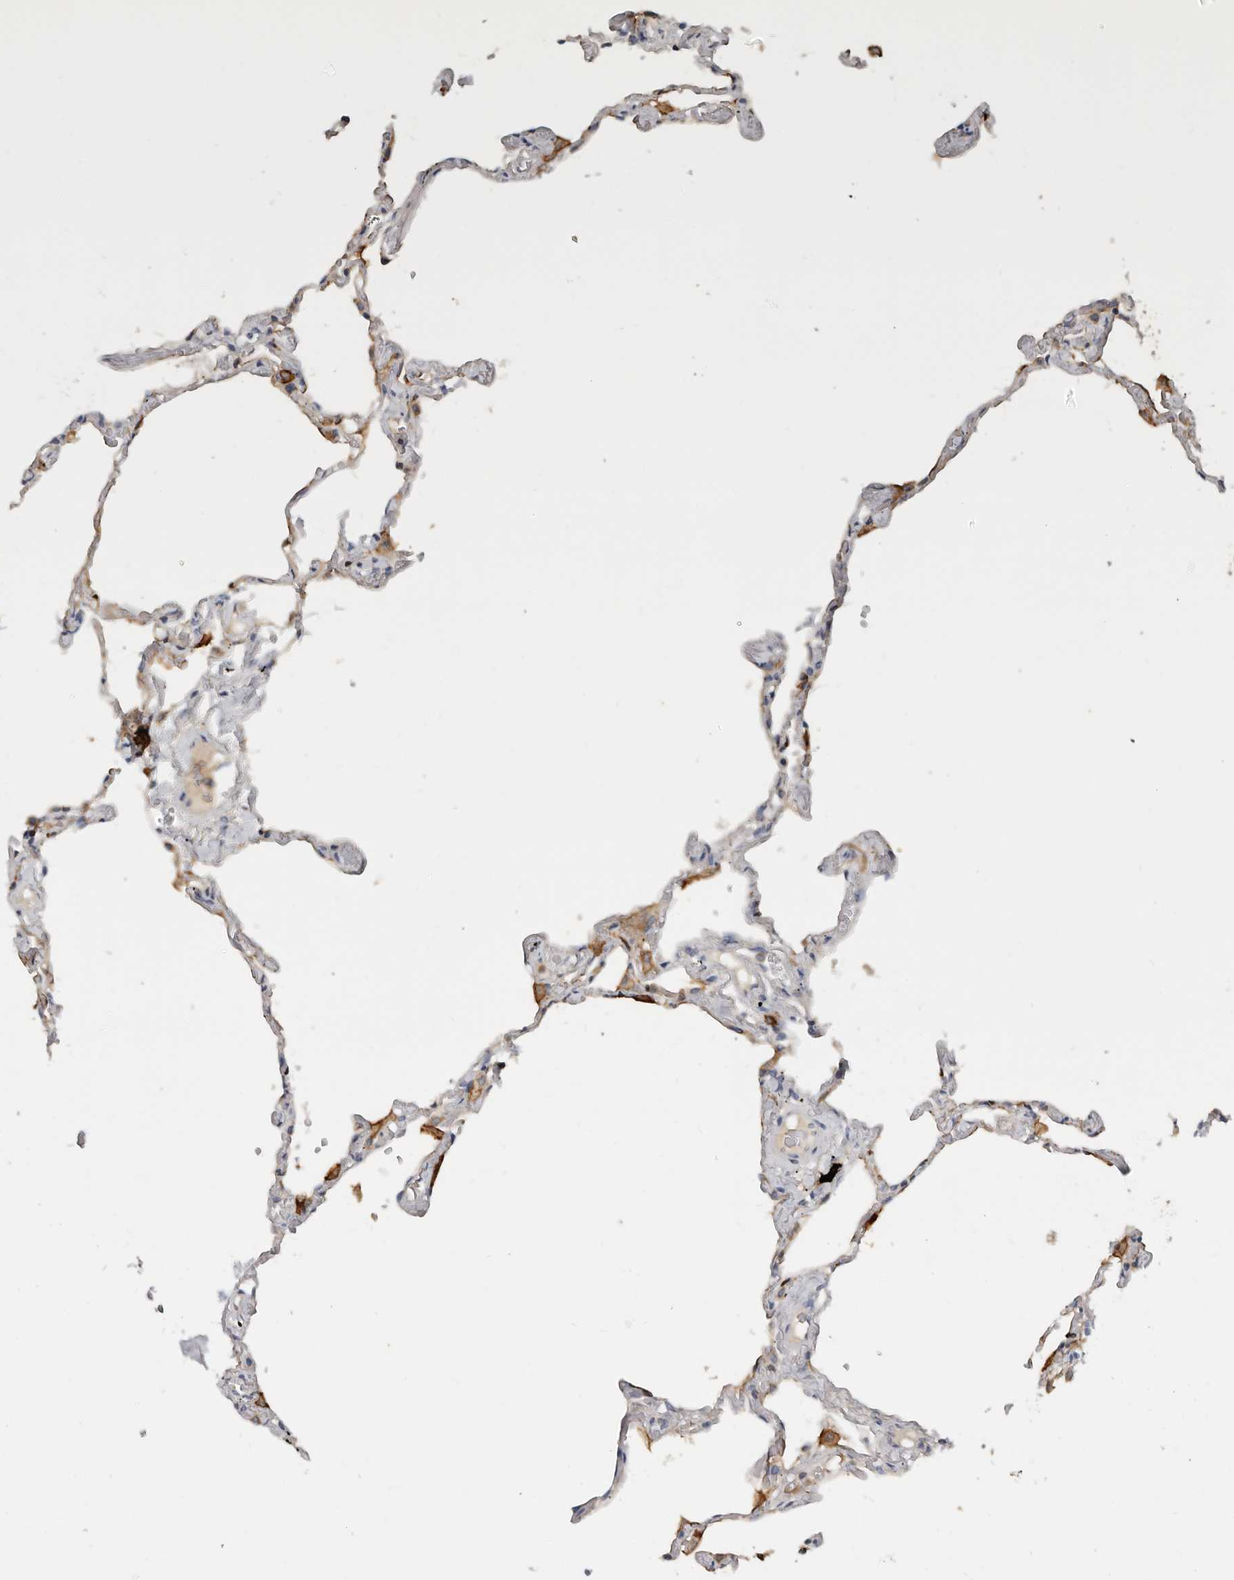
{"staining": {"intensity": "negative", "quantity": "none", "location": "none"}, "tissue": "lung", "cell_type": "Alveolar cells", "image_type": "normal", "snomed": [{"axis": "morphology", "description": "Normal tissue, NOS"}, {"axis": "topography", "description": "Lung"}], "caption": "IHC image of normal lung stained for a protein (brown), which displays no expression in alveolar cells.", "gene": "TFRC", "patient": {"sex": "female", "age": 67}}